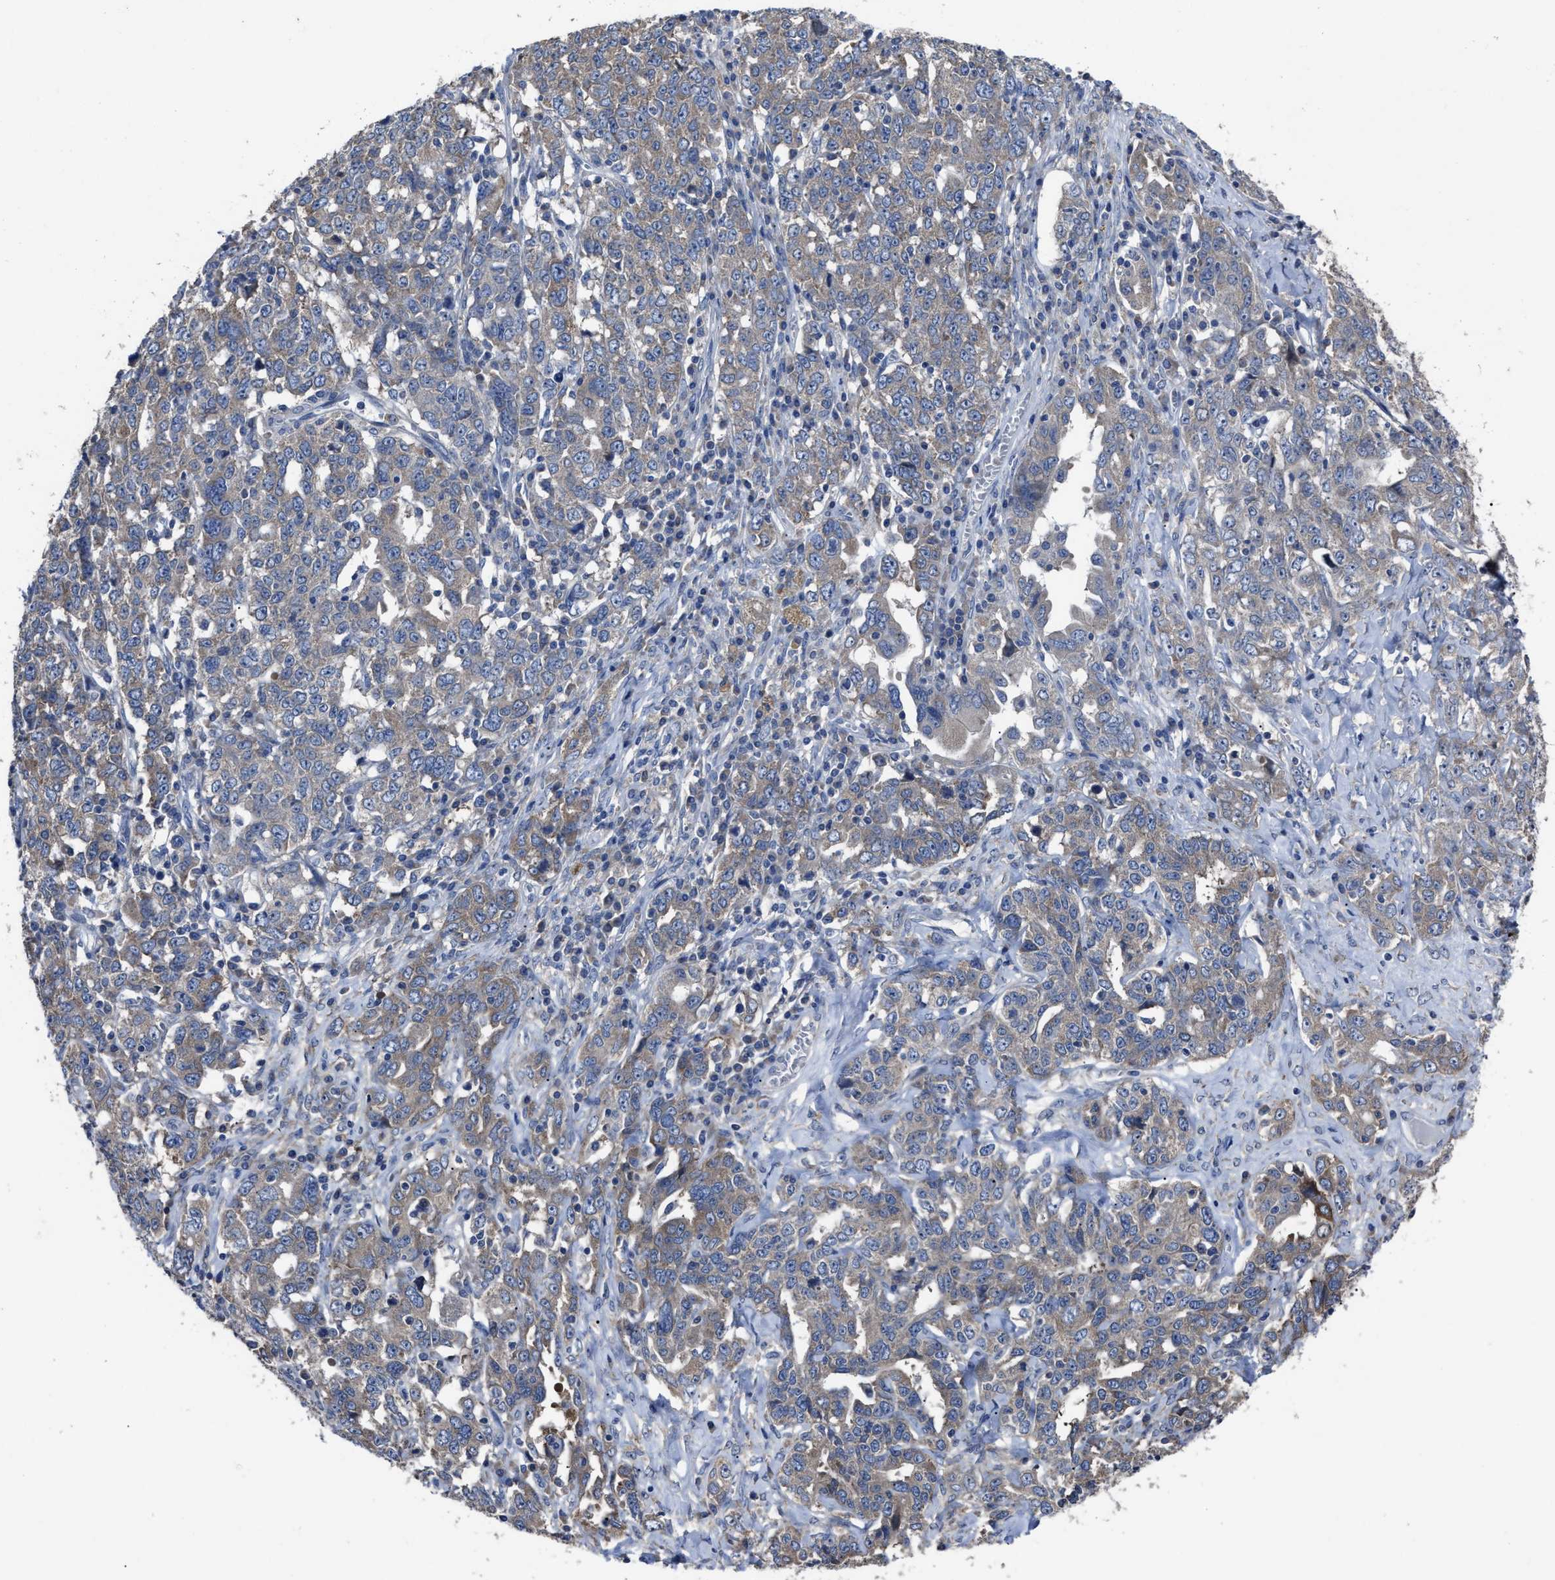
{"staining": {"intensity": "weak", "quantity": "25%-75%", "location": "cytoplasmic/membranous"}, "tissue": "ovarian cancer", "cell_type": "Tumor cells", "image_type": "cancer", "snomed": [{"axis": "morphology", "description": "Carcinoma, endometroid"}, {"axis": "topography", "description": "Ovary"}], "caption": "This photomicrograph shows immunohistochemistry staining of endometroid carcinoma (ovarian), with low weak cytoplasmic/membranous staining in approximately 25%-75% of tumor cells.", "gene": "UPF1", "patient": {"sex": "female", "age": 62}}